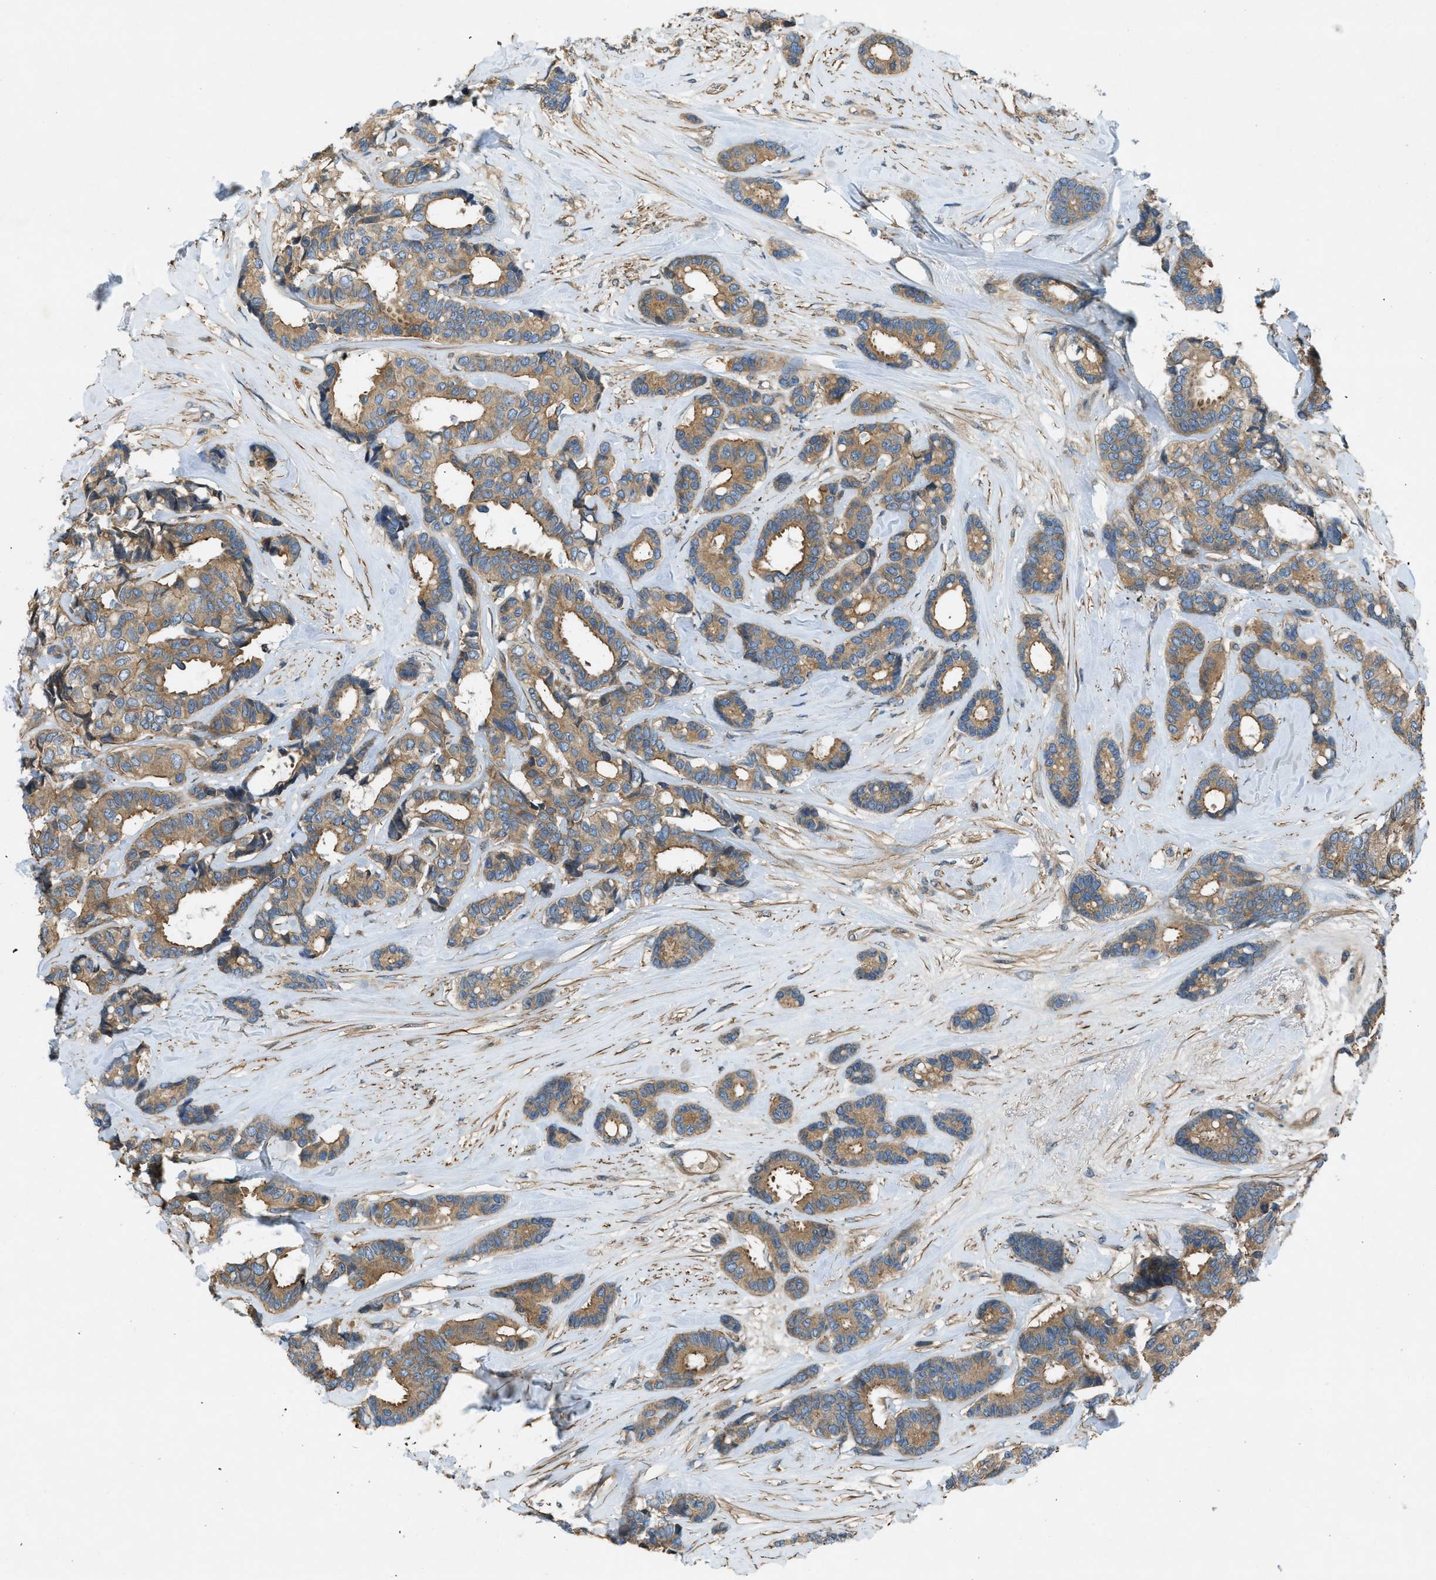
{"staining": {"intensity": "moderate", "quantity": ">75%", "location": "cytoplasmic/membranous"}, "tissue": "breast cancer", "cell_type": "Tumor cells", "image_type": "cancer", "snomed": [{"axis": "morphology", "description": "Duct carcinoma"}, {"axis": "topography", "description": "Breast"}], "caption": "Invasive ductal carcinoma (breast) tissue reveals moderate cytoplasmic/membranous positivity in about >75% of tumor cells, visualized by immunohistochemistry.", "gene": "VEZT", "patient": {"sex": "female", "age": 87}}